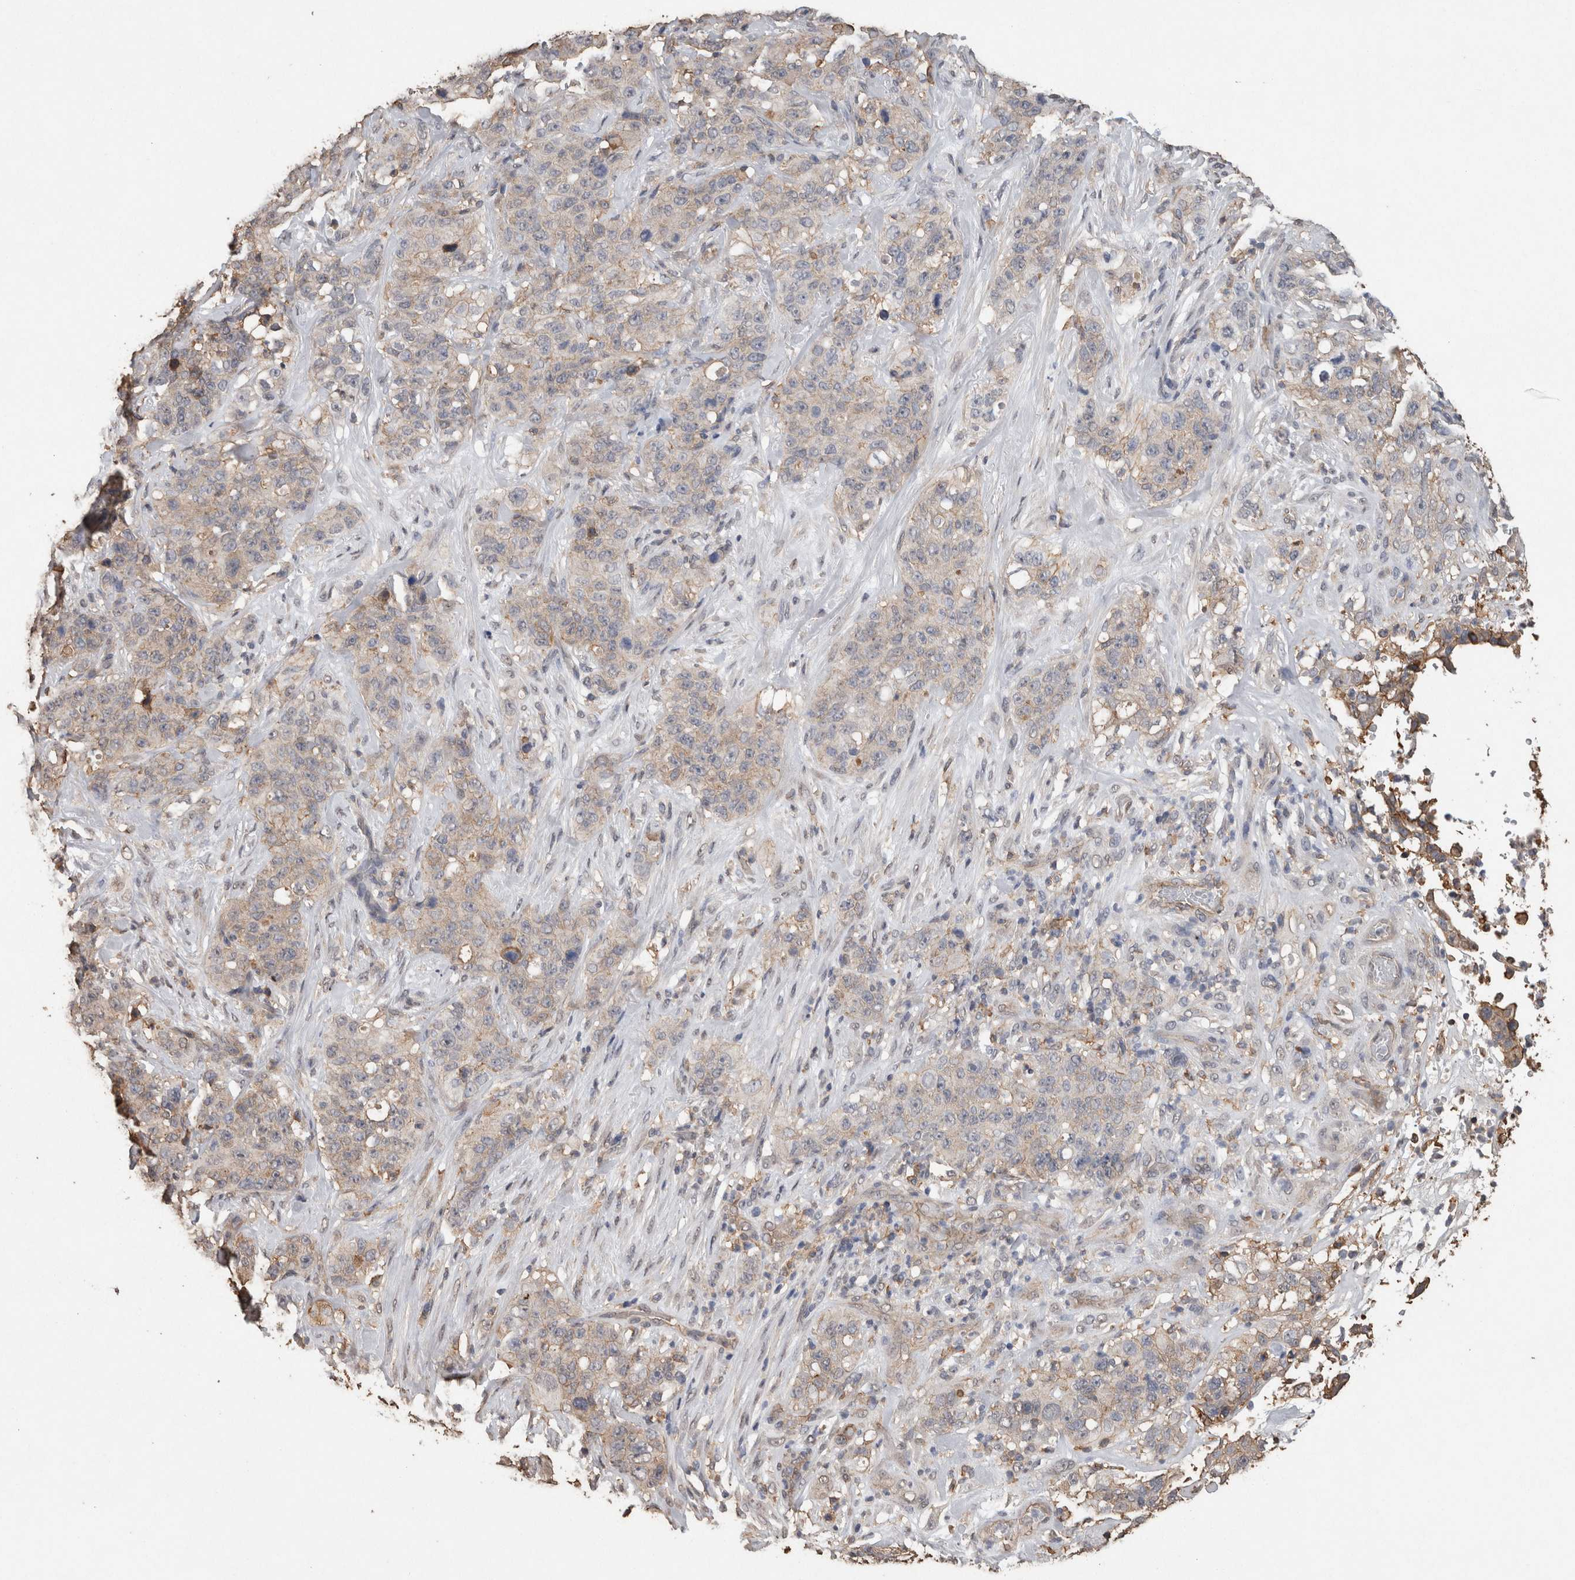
{"staining": {"intensity": "weak", "quantity": "<25%", "location": "cytoplasmic/membranous"}, "tissue": "stomach cancer", "cell_type": "Tumor cells", "image_type": "cancer", "snomed": [{"axis": "morphology", "description": "Adenocarcinoma, NOS"}, {"axis": "topography", "description": "Stomach"}], "caption": "Immunohistochemical staining of human stomach adenocarcinoma exhibits no significant expression in tumor cells.", "gene": "S100A10", "patient": {"sex": "male", "age": 48}}